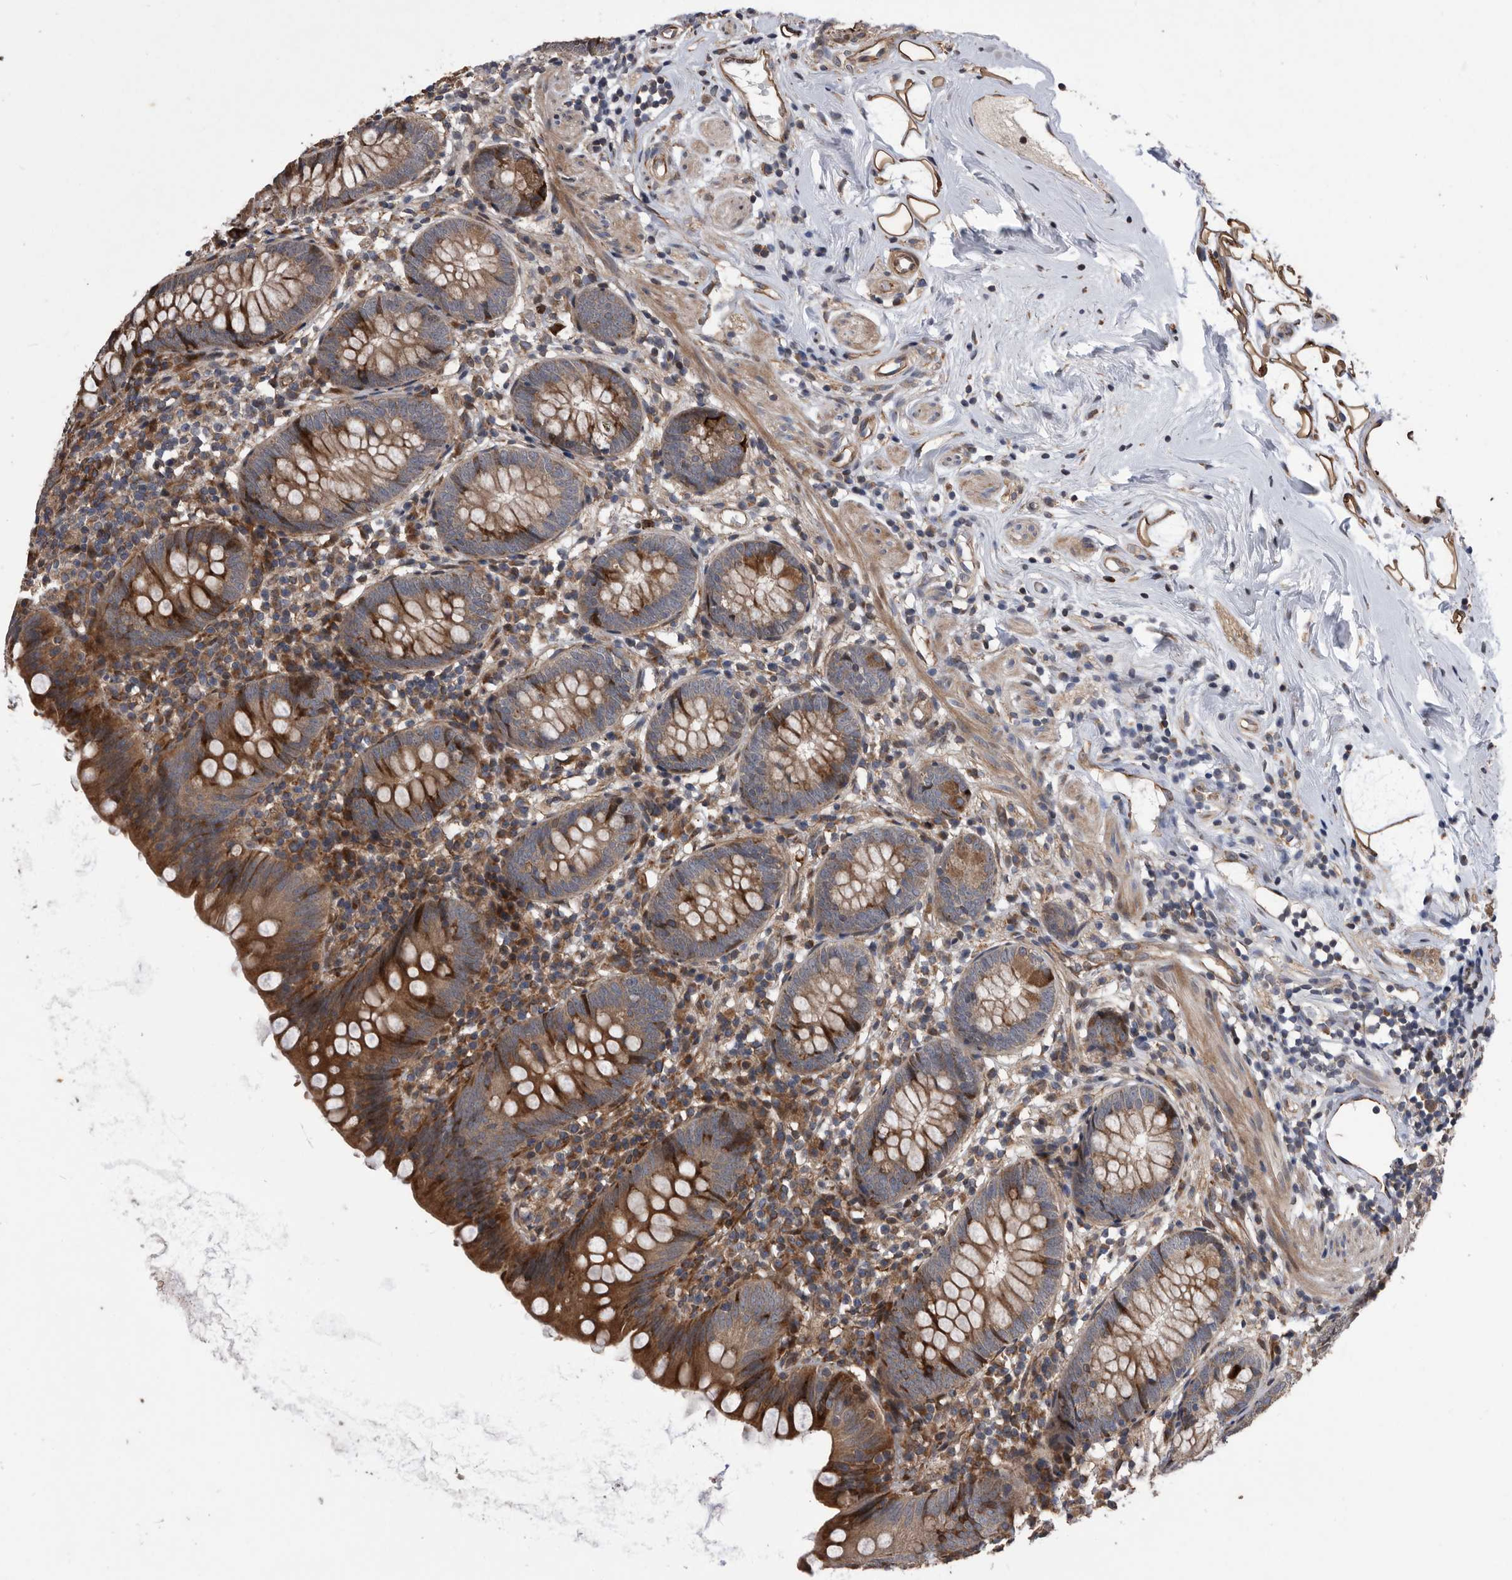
{"staining": {"intensity": "strong", "quantity": ">75%", "location": "cytoplasmic/membranous"}, "tissue": "appendix", "cell_type": "Glandular cells", "image_type": "normal", "snomed": [{"axis": "morphology", "description": "Normal tissue, NOS"}, {"axis": "topography", "description": "Appendix"}], "caption": "Approximately >75% of glandular cells in normal appendix show strong cytoplasmic/membranous protein positivity as visualized by brown immunohistochemical staining.", "gene": "SERINC2", "patient": {"sex": "female", "age": 62}}